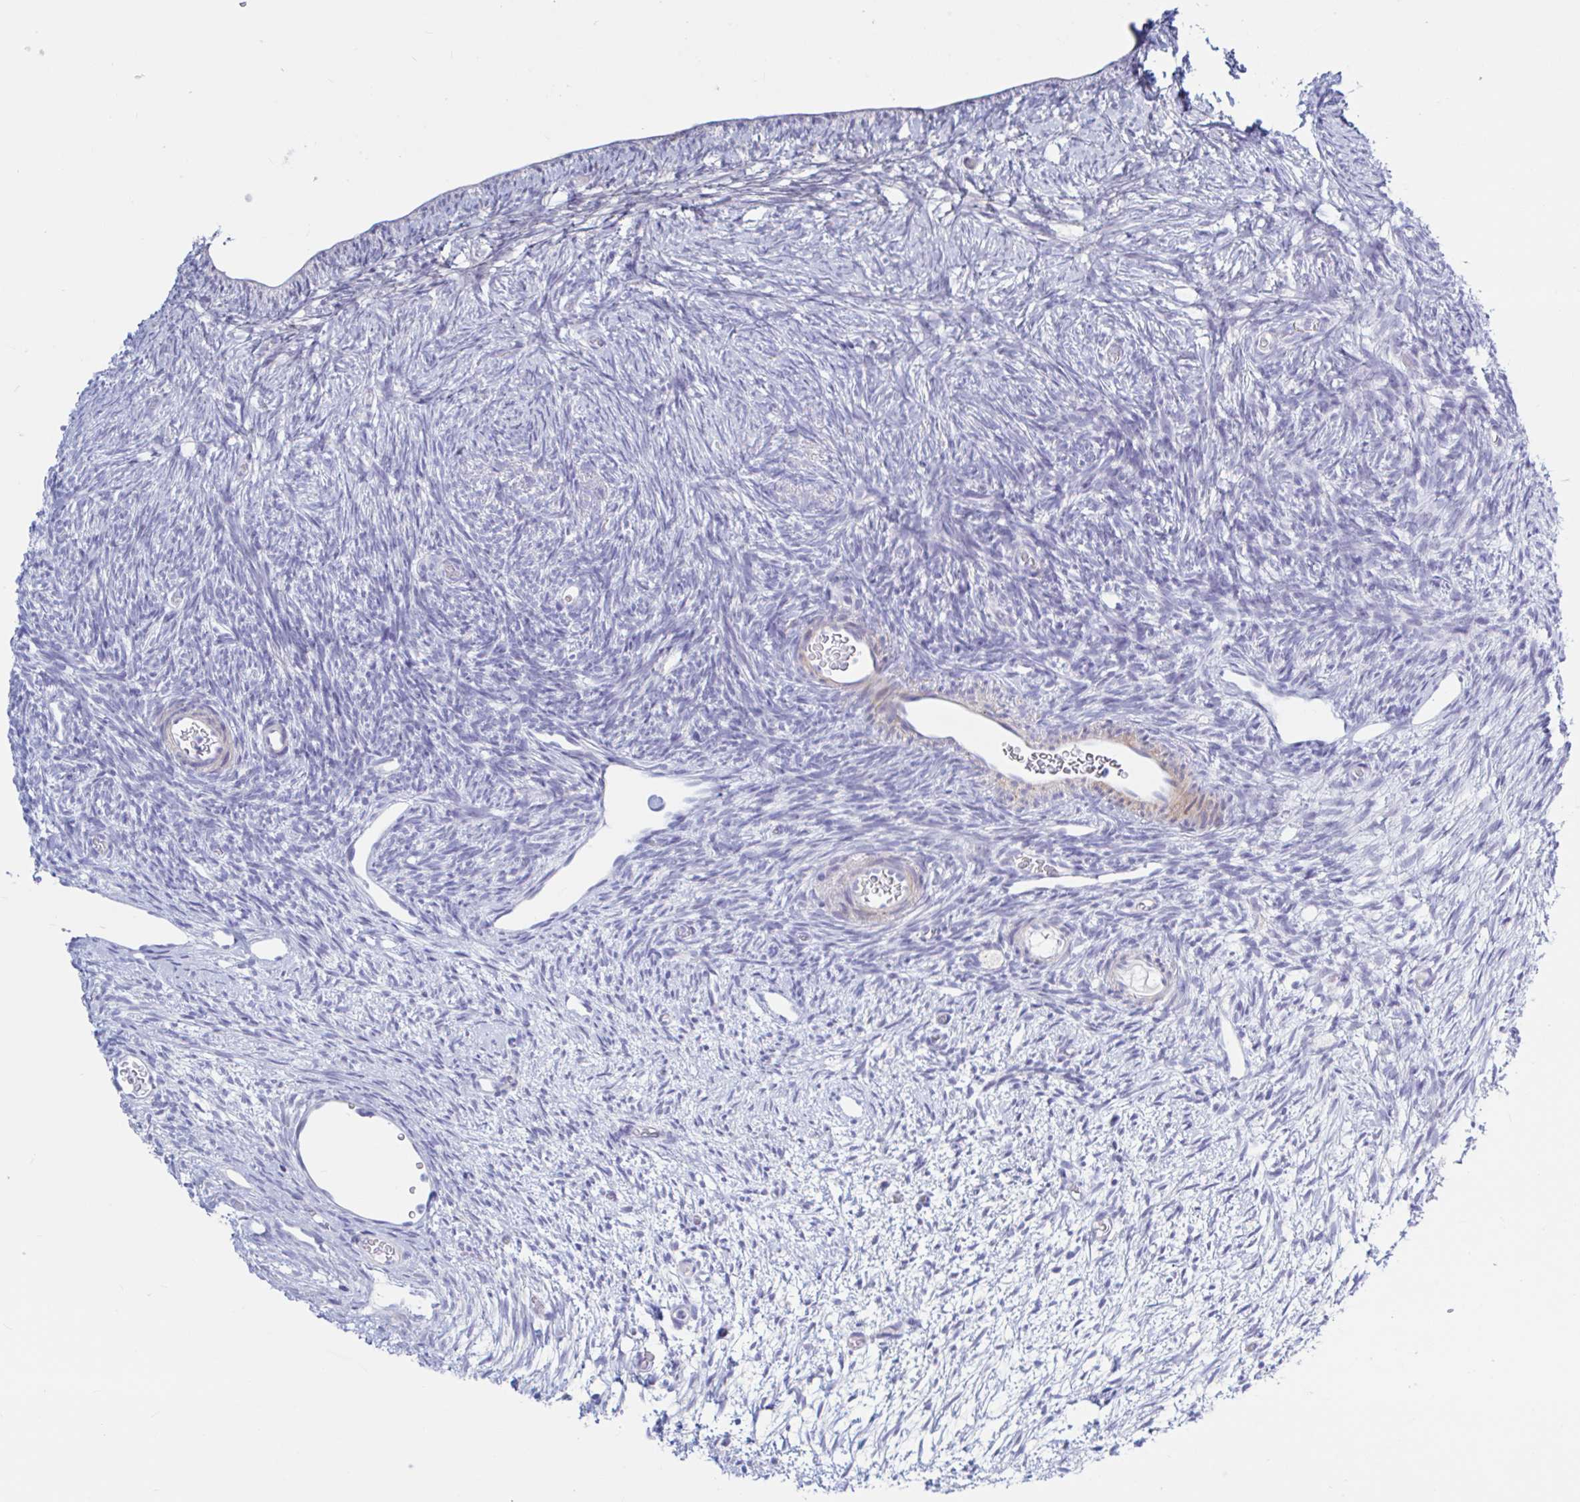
{"staining": {"intensity": "negative", "quantity": "none", "location": "none"}, "tissue": "ovary", "cell_type": "Follicle cells", "image_type": "normal", "snomed": [{"axis": "morphology", "description": "Normal tissue, NOS"}, {"axis": "topography", "description": "Ovary"}], "caption": "The histopathology image demonstrates no staining of follicle cells in normal ovary.", "gene": "ENSG00000271254", "patient": {"sex": "female", "age": 39}}